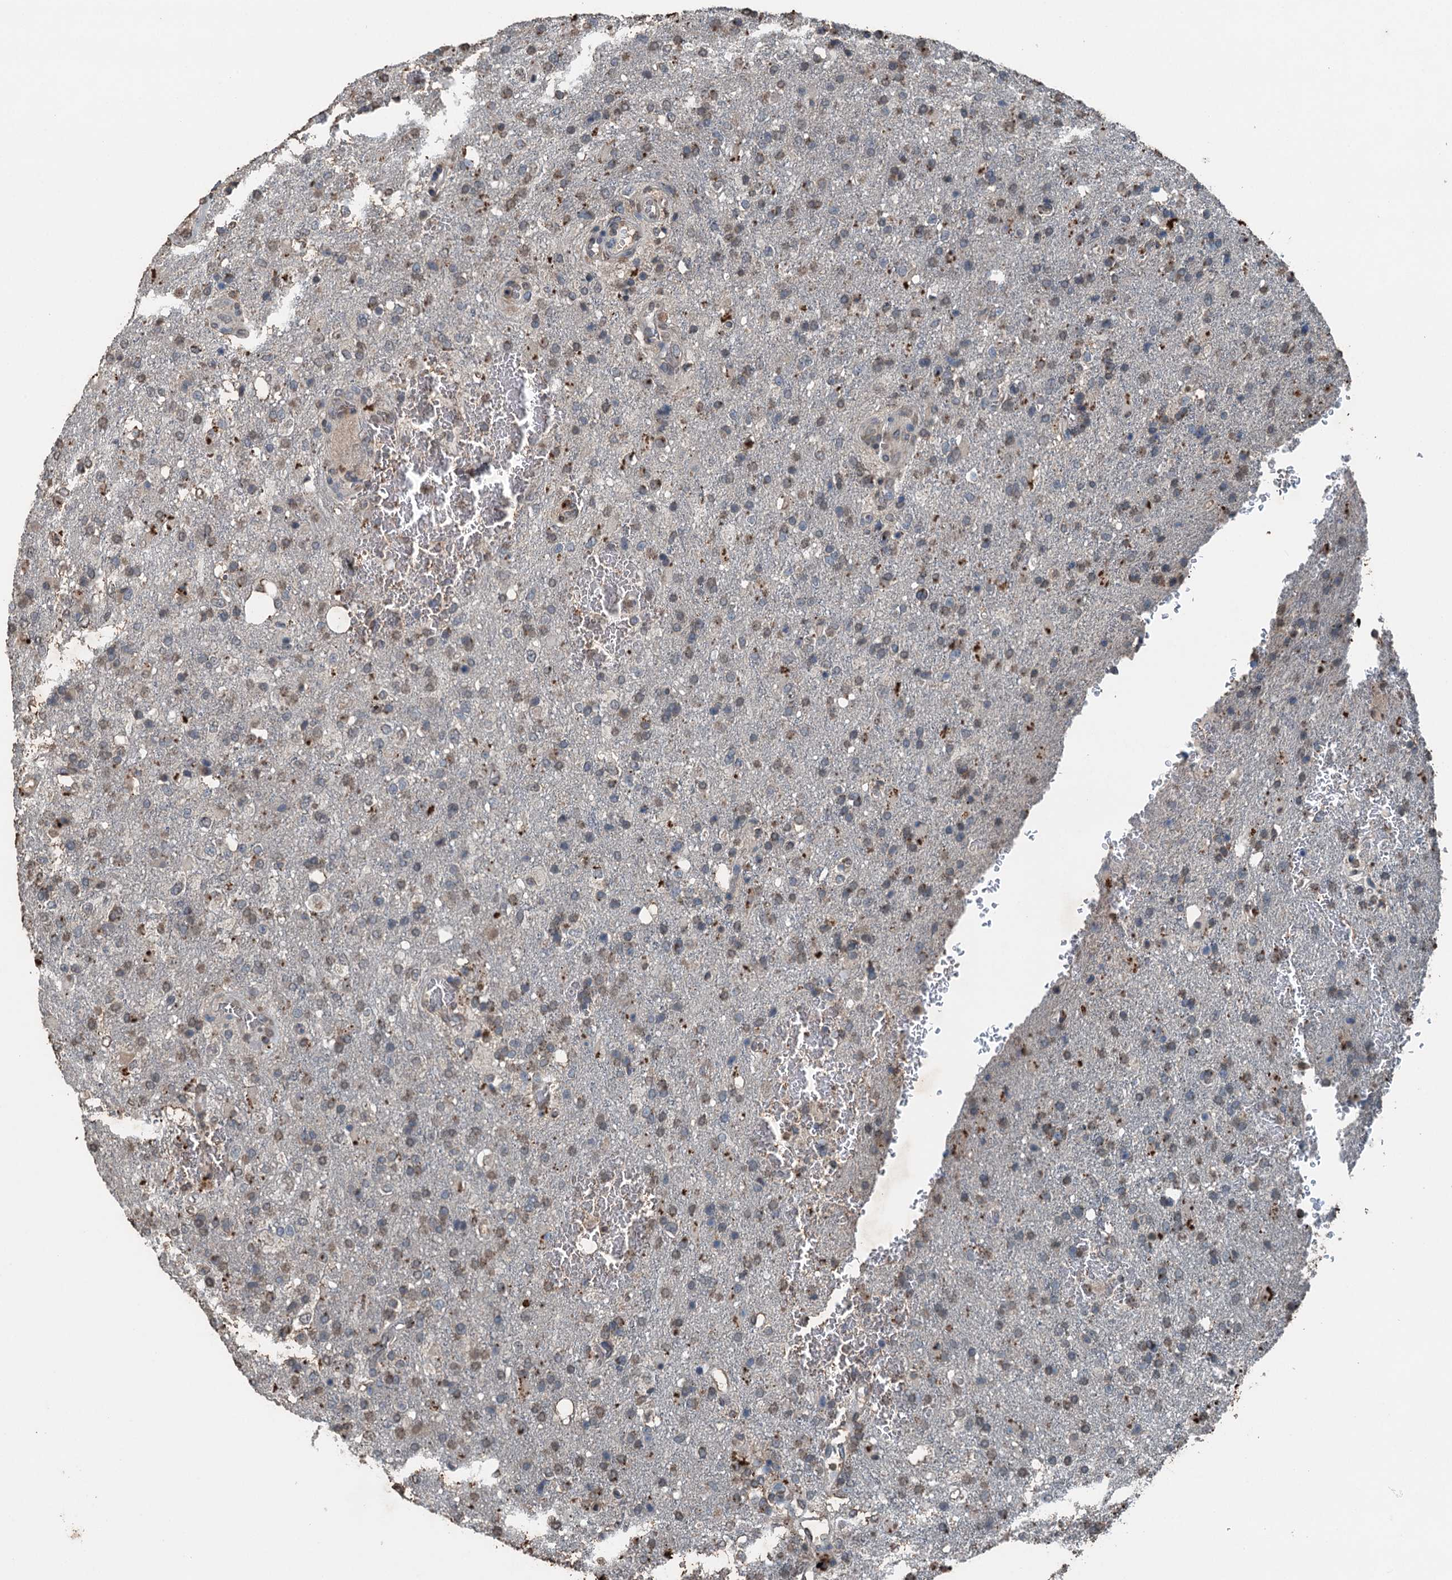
{"staining": {"intensity": "weak", "quantity": "<25%", "location": "cytoplasmic/membranous,nuclear"}, "tissue": "glioma", "cell_type": "Tumor cells", "image_type": "cancer", "snomed": [{"axis": "morphology", "description": "Glioma, malignant, High grade"}, {"axis": "topography", "description": "Brain"}], "caption": "DAB immunohistochemical staining of human malignant high-grade glioma shows no significant expression in tumor cells. Nuclei are stained in blue.", "gene": "TCTN1", "patient": {"sex": "female", "age": 74}}